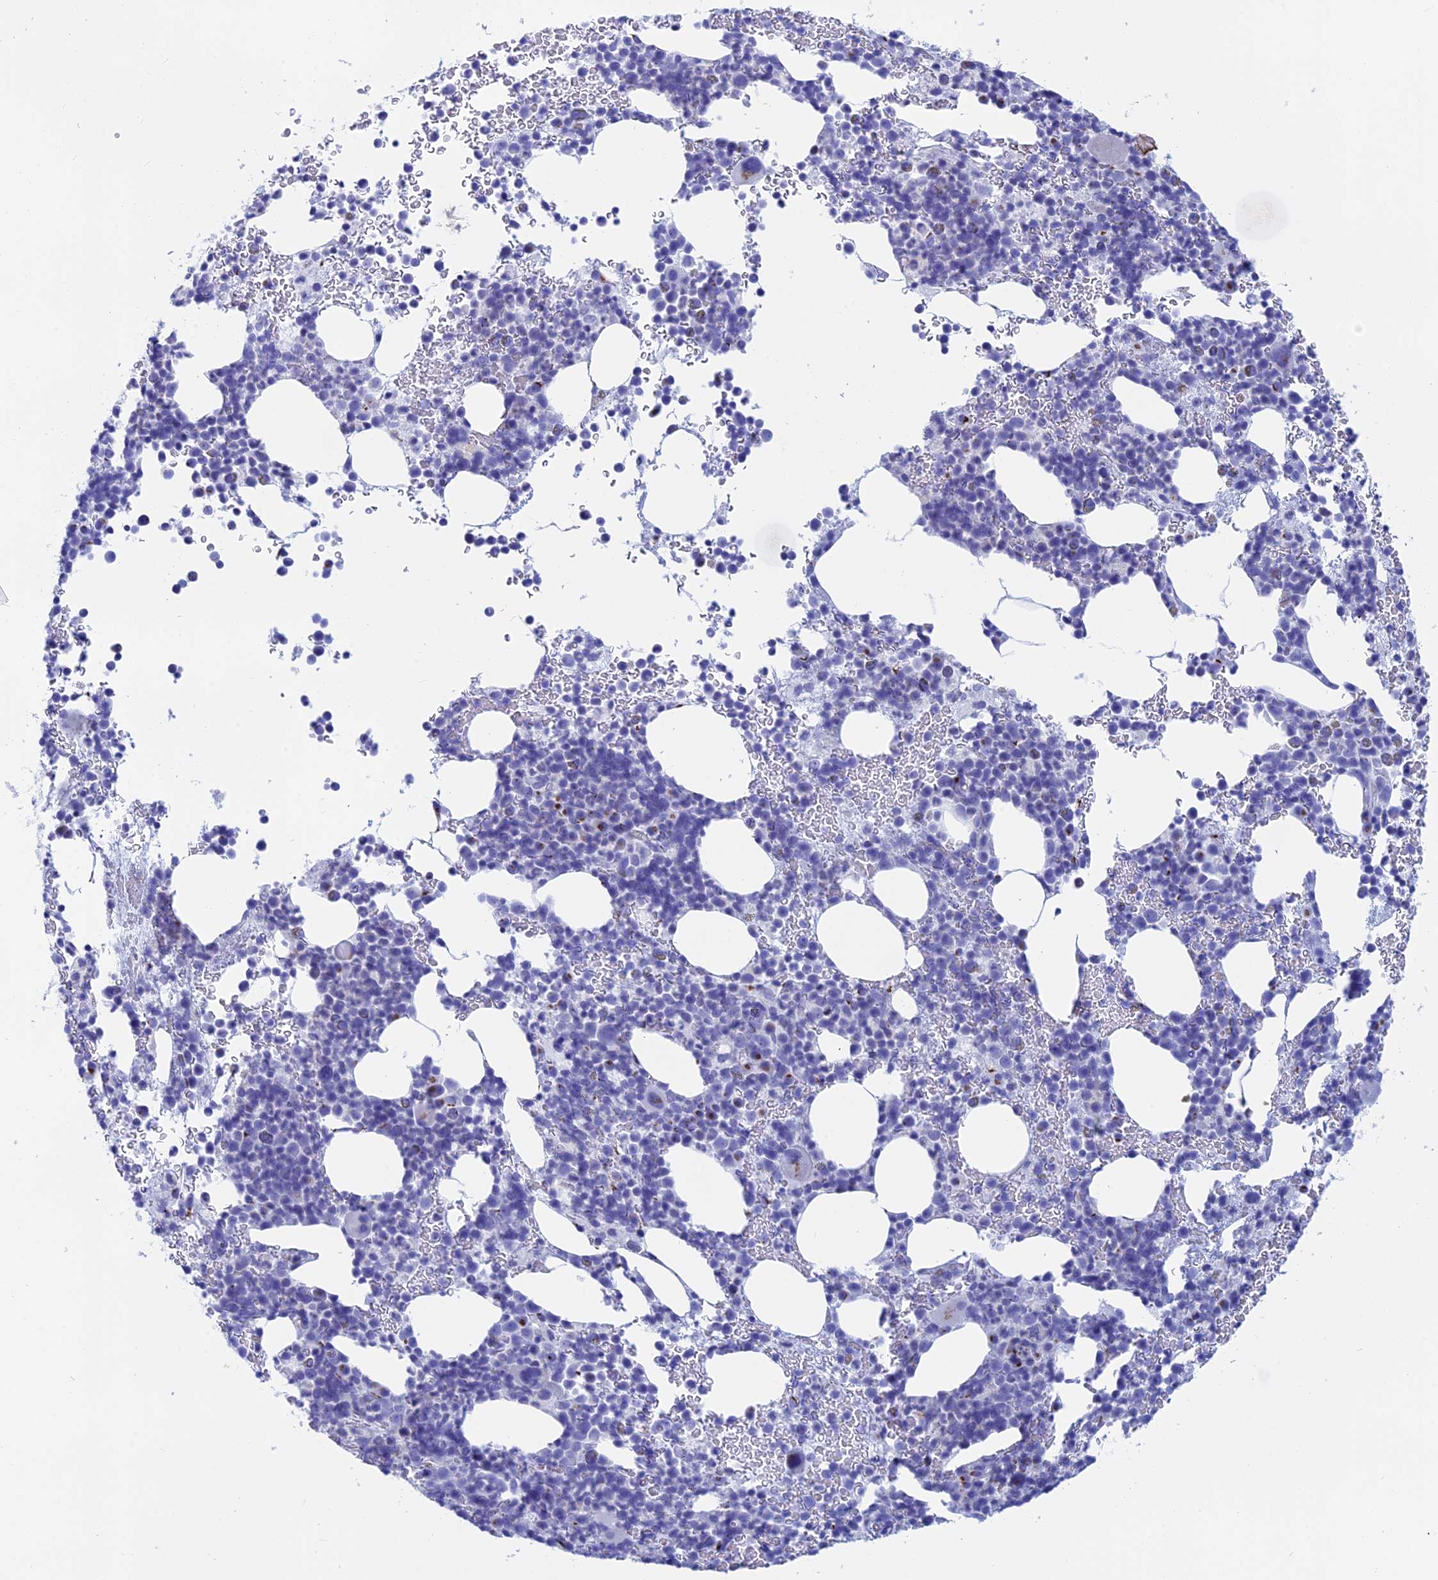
{"staining": {"intensity": "negative", "quantity": "none", "location": "none"}, "tissue": "bone marrow", "cell_type": "Hematopoietic cells", "image_type": "normal", "snomed": [{"axis": "morphology", "description": "Normal tissue, NOS"}, {"axis": "topography", "description": "Bone marrow"}], "caption": "Immunohistochemistry (IHC) of benign human bone marrow shows no staining in hematopoietic cells. The staining was performed using DAB to visualize the protein expression in brown, while the nuclei were stained in blue with hematoxylin (Magnification: 20x).", "gene": "ERICH4", "patient": {"sex": "female", "age": 82}}